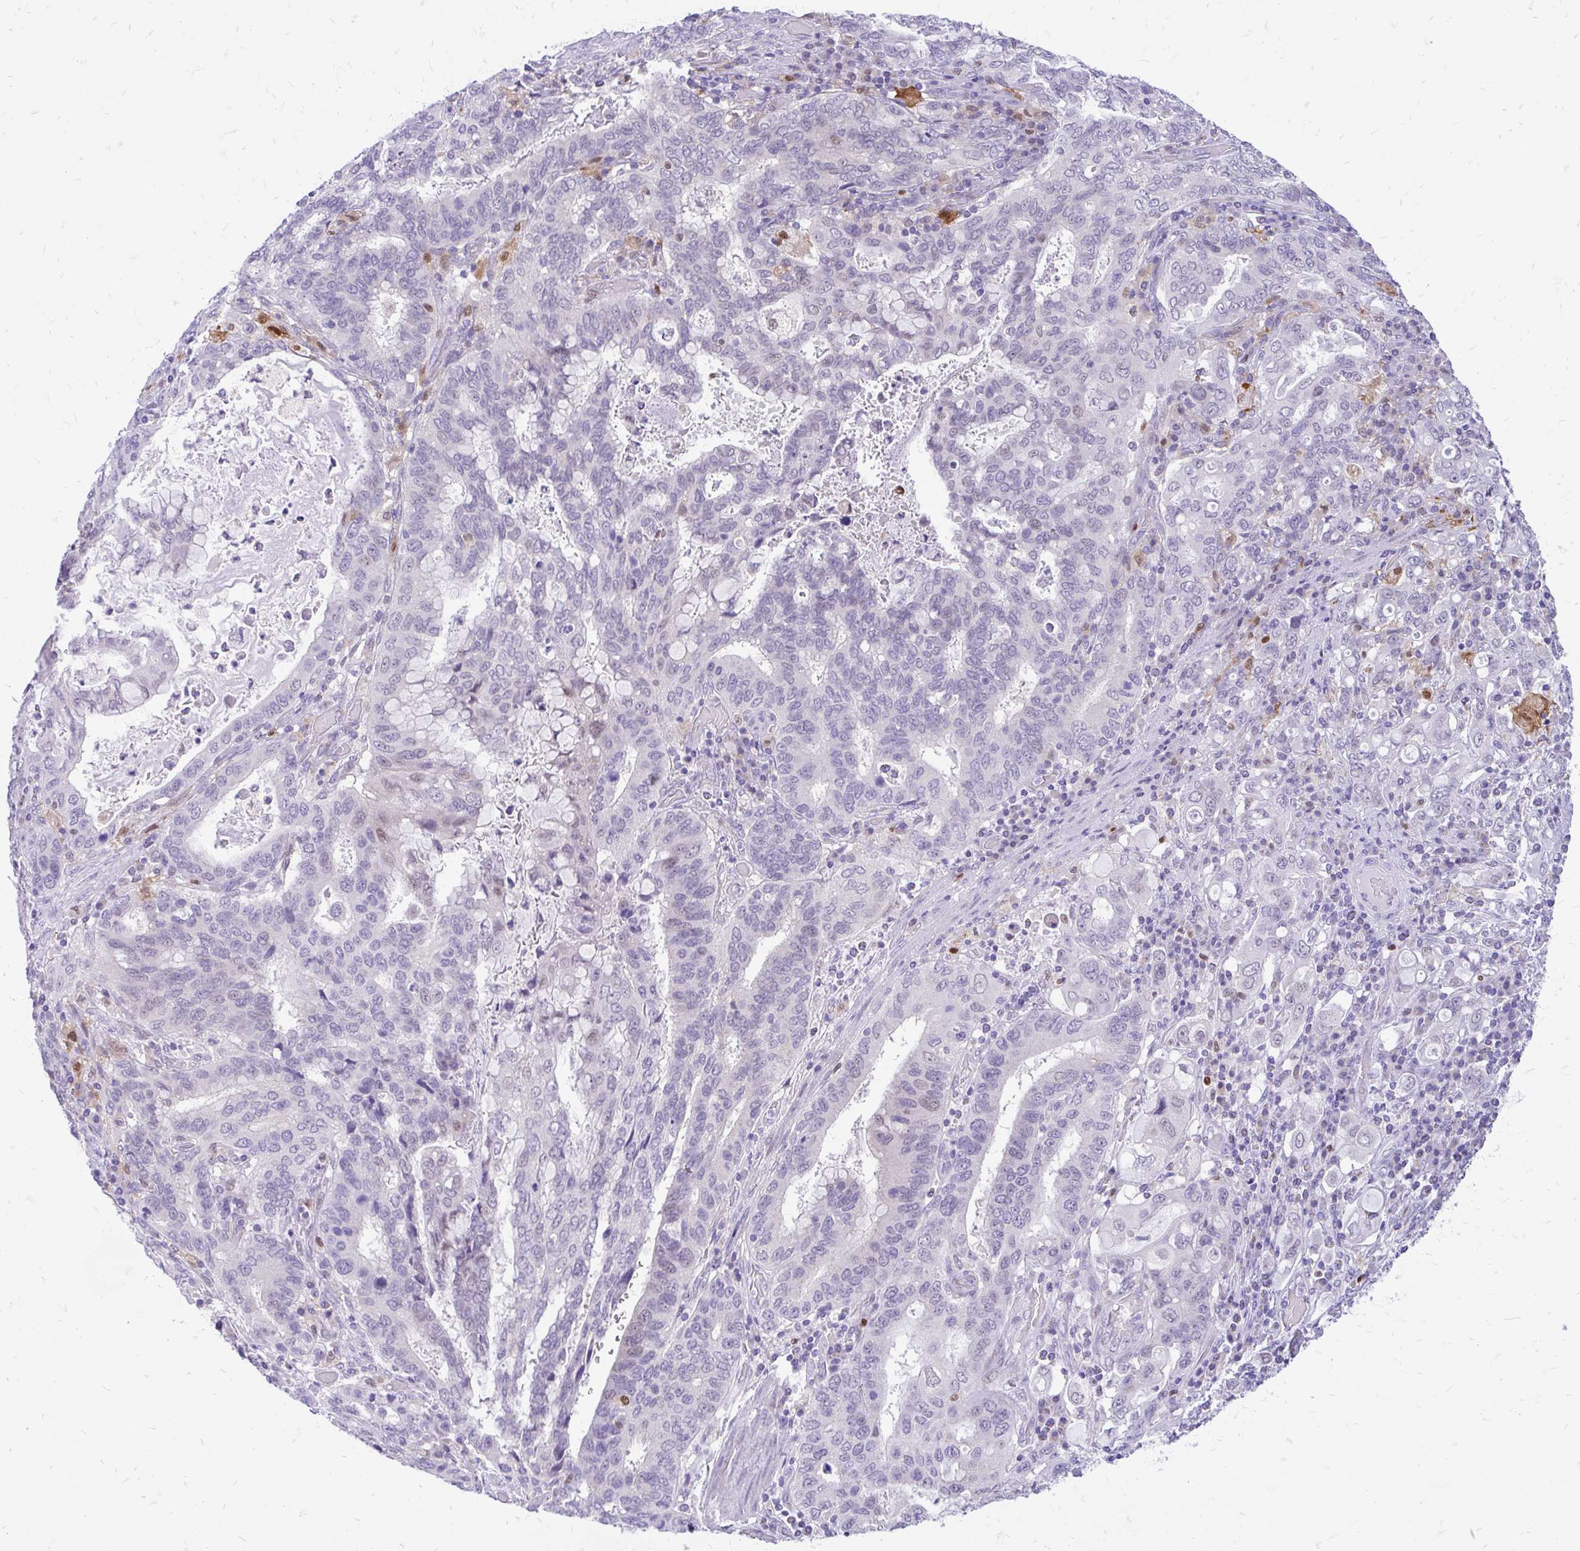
{"staining": {"intensity": "negative", "quantity": "none", "location": "none"}, "tissue": "stomach cancer", "cell_type": "Tumor cells", "image_type": "cancer", "snomed": [{"axis": "morphology", "description": "Adenocarcinoma, NOS"}, {"axis": "topography", "description": "Stomach, upper"}, {"axis": "topography", "description": "Stomach"}], "caption": "There is no significant staining in tumor cells of adenocarcinoma (stomach).", "gene": "GLB1L2", "patient": {"sex": "male", "age": 62}}